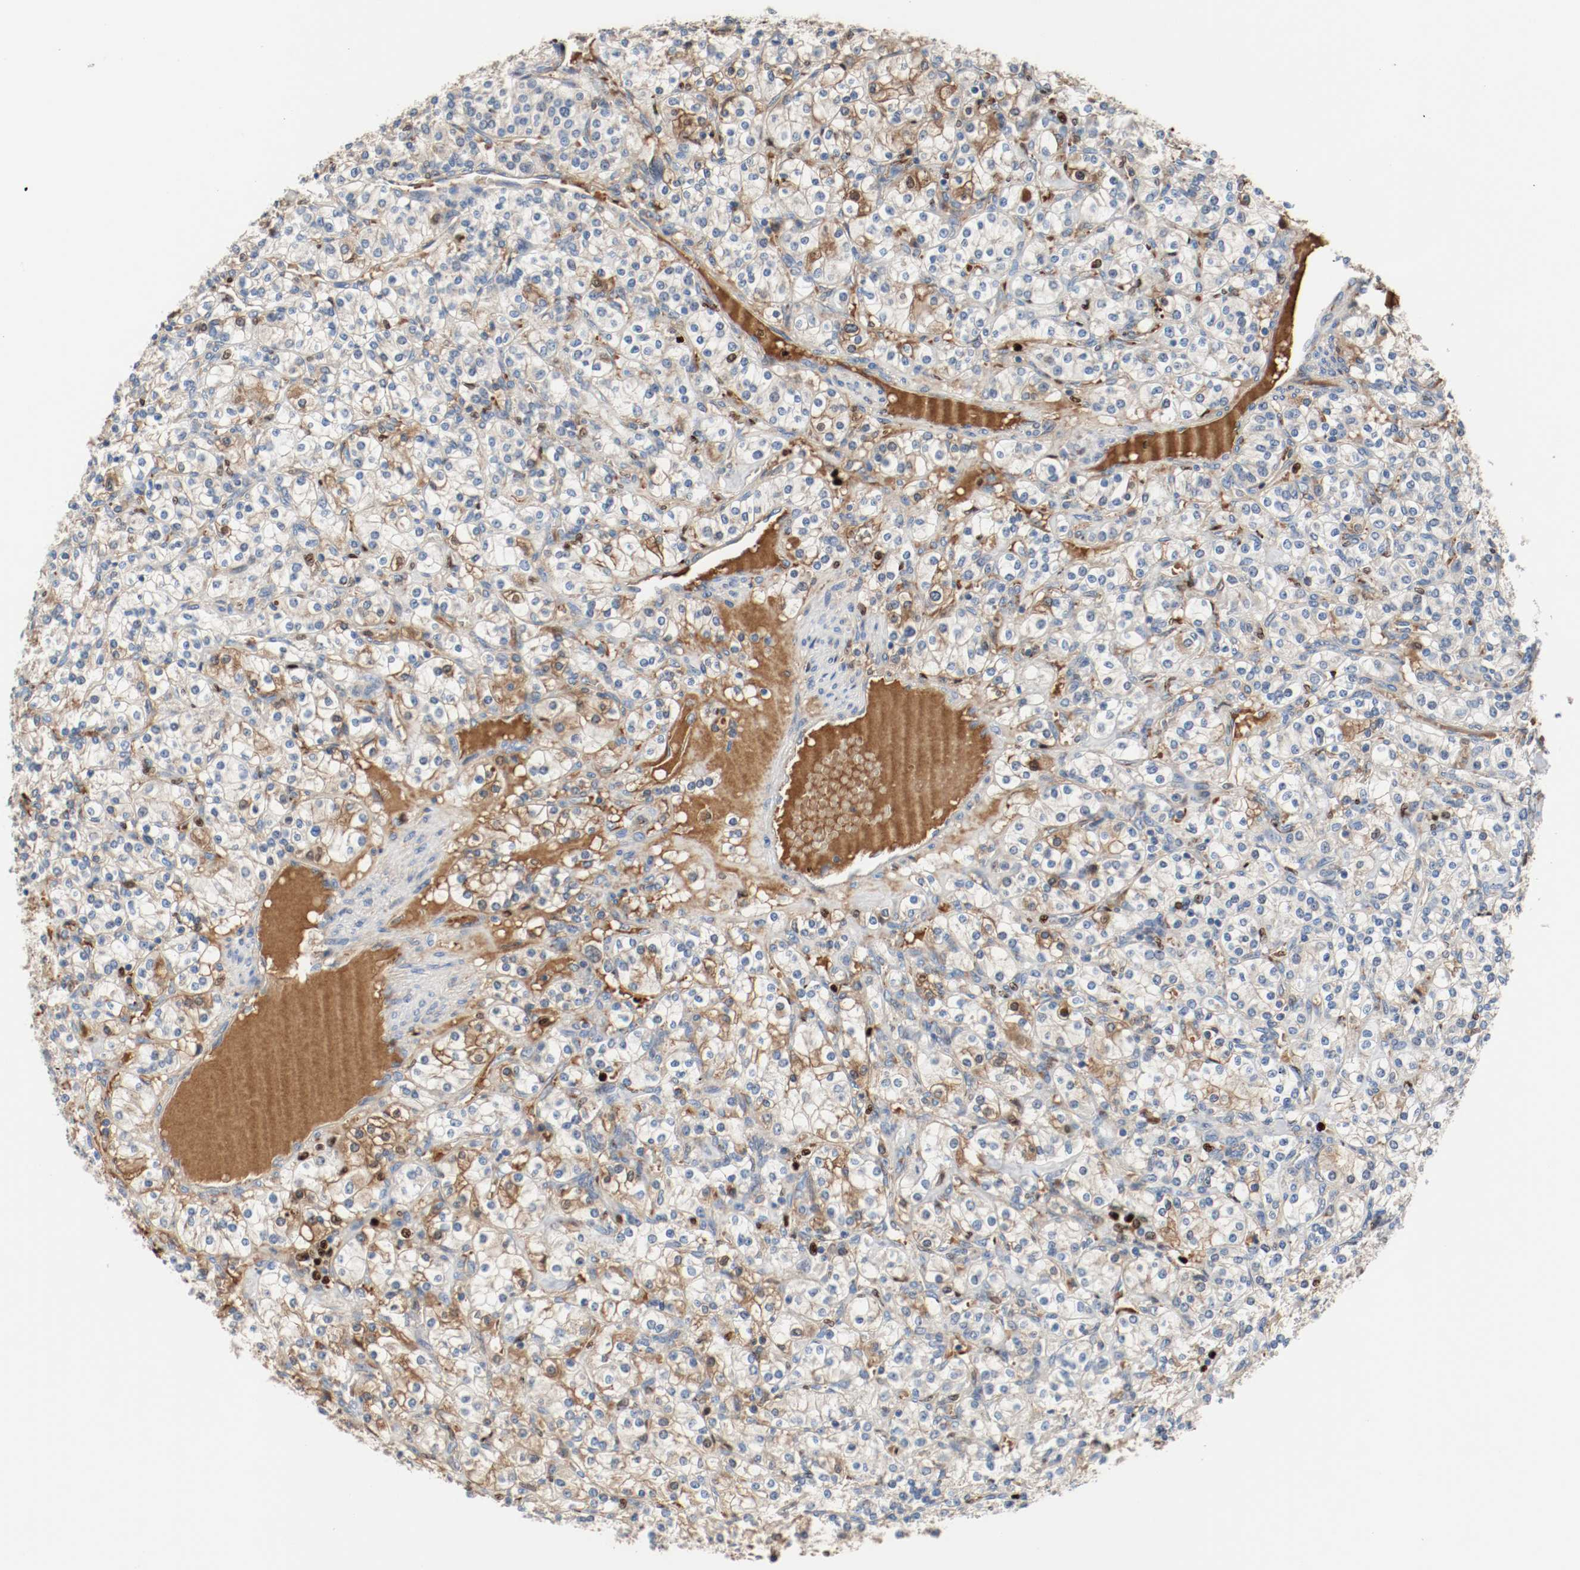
{"staining": {"intensity": "moderate", "quantity": "<25%", "location": "cytoplasmic/membranous"}, "tissue": "renal cancer", "cell_type": "Tumor cells", "image_type": "cancer", "snomed": [{"axis": "morphology", "description": "Adenocarcinoma, NOS"}, {"axis": "topography", "description": "Kidney"}], "caption": "Immunohistochemistry (IHC) of human renal cancer (adenocarcinoma) displays low levels of moderate cytoplasmic/membranous staining in about <25% of tumor cells.", "gene": "BLK", "patient": {"sex": "male", "age": 77}}